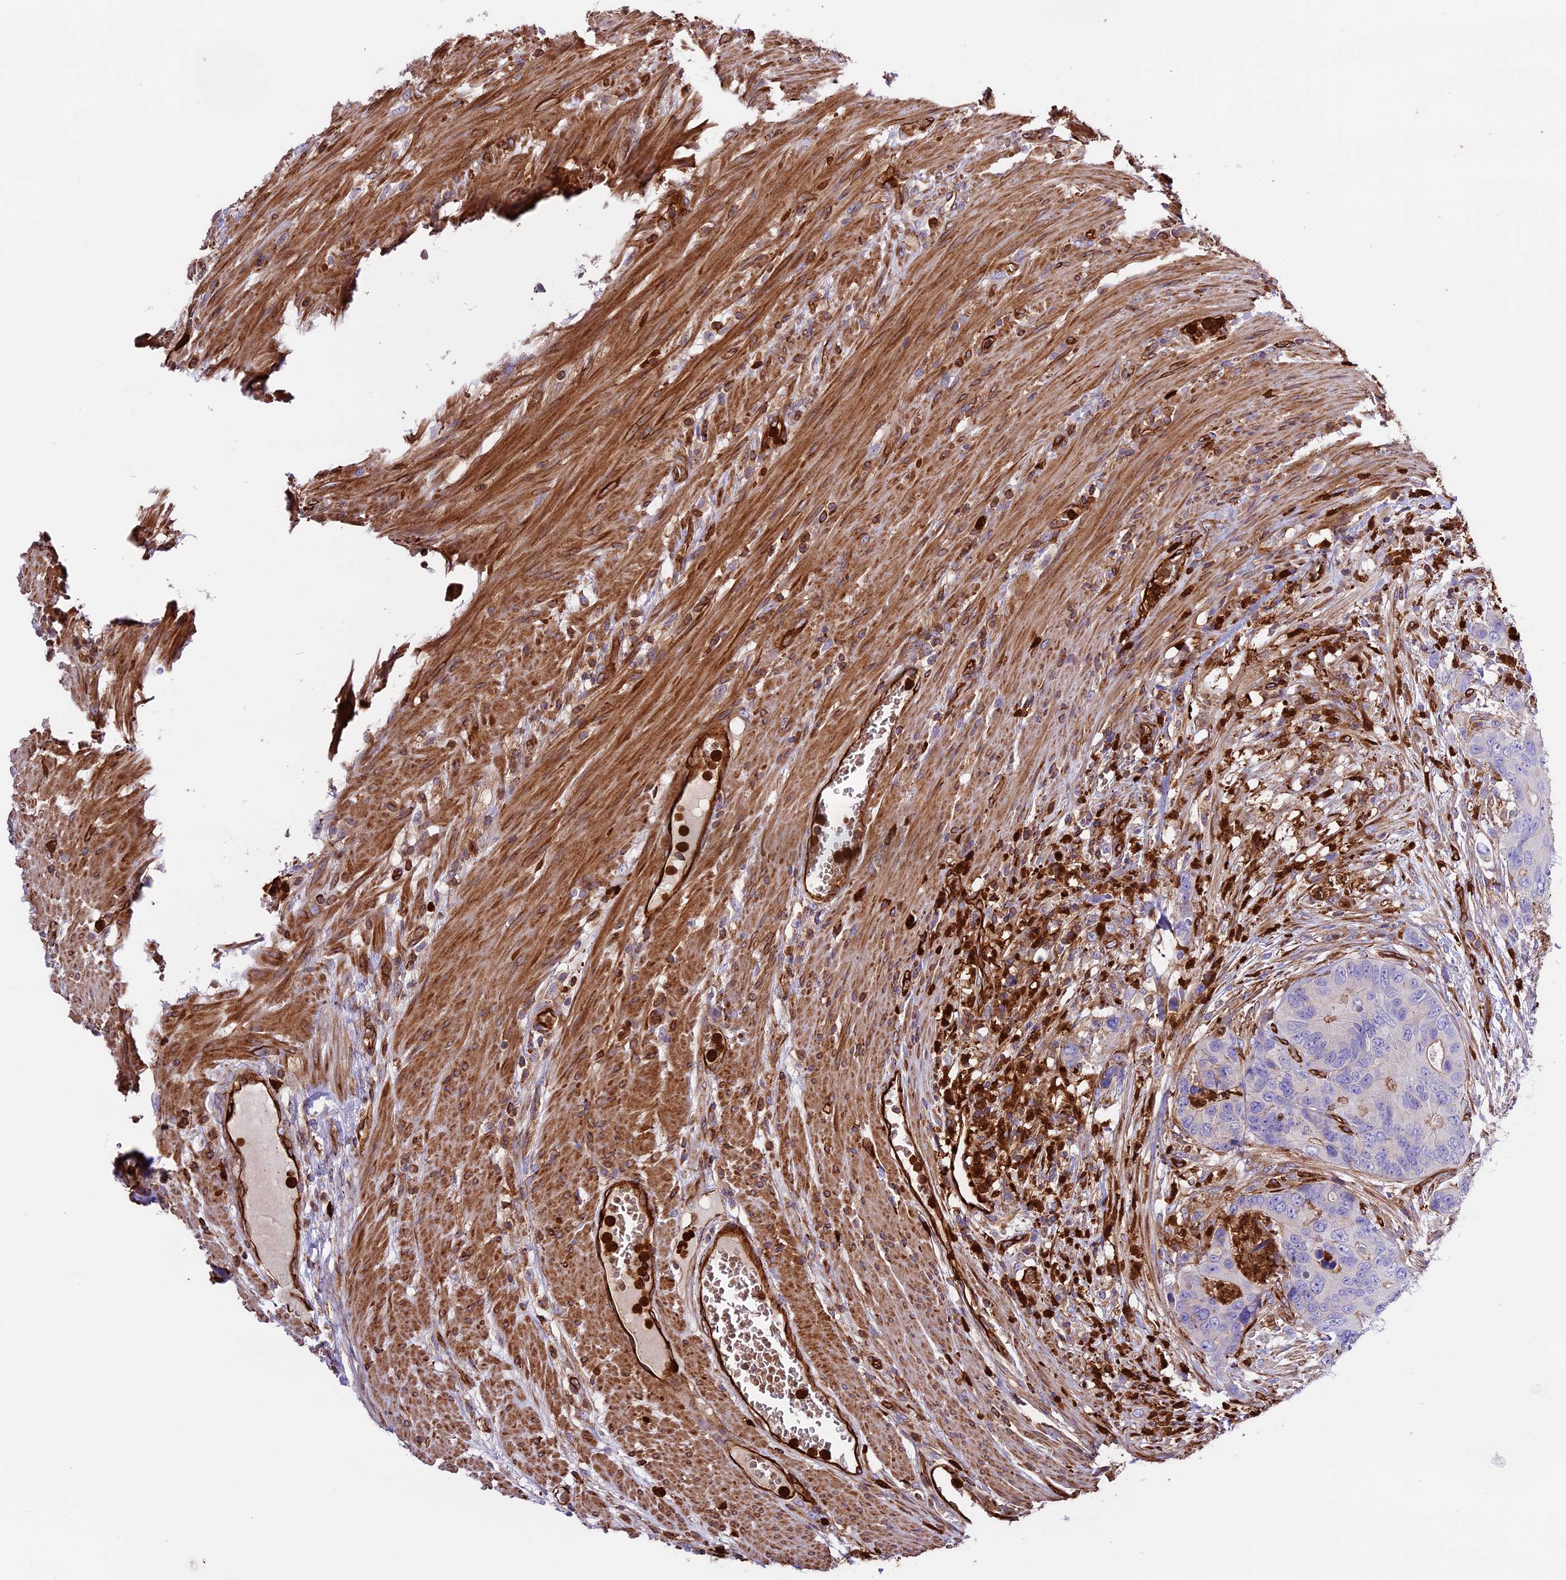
{"staining": {"intensity": "weak", "quantity": "<25%", "location": "cytoplasmic/membranous"}, "tissue": "colorectal cancer", "cell_type": "Tumor cells", "image_type": "cancer", "snomed": [{"axis": "morphology", "description": "Adenocarcinoma, NOS"}, {"axis": "topography", "description": "Colon"}], "caption": "Immunohistochemical staining of human adenocarcinoma (colorectal) shows no significant positivity in tumor cells.", "gene": "CD99L2", "patient": {"sex": "male", "age": 84}}